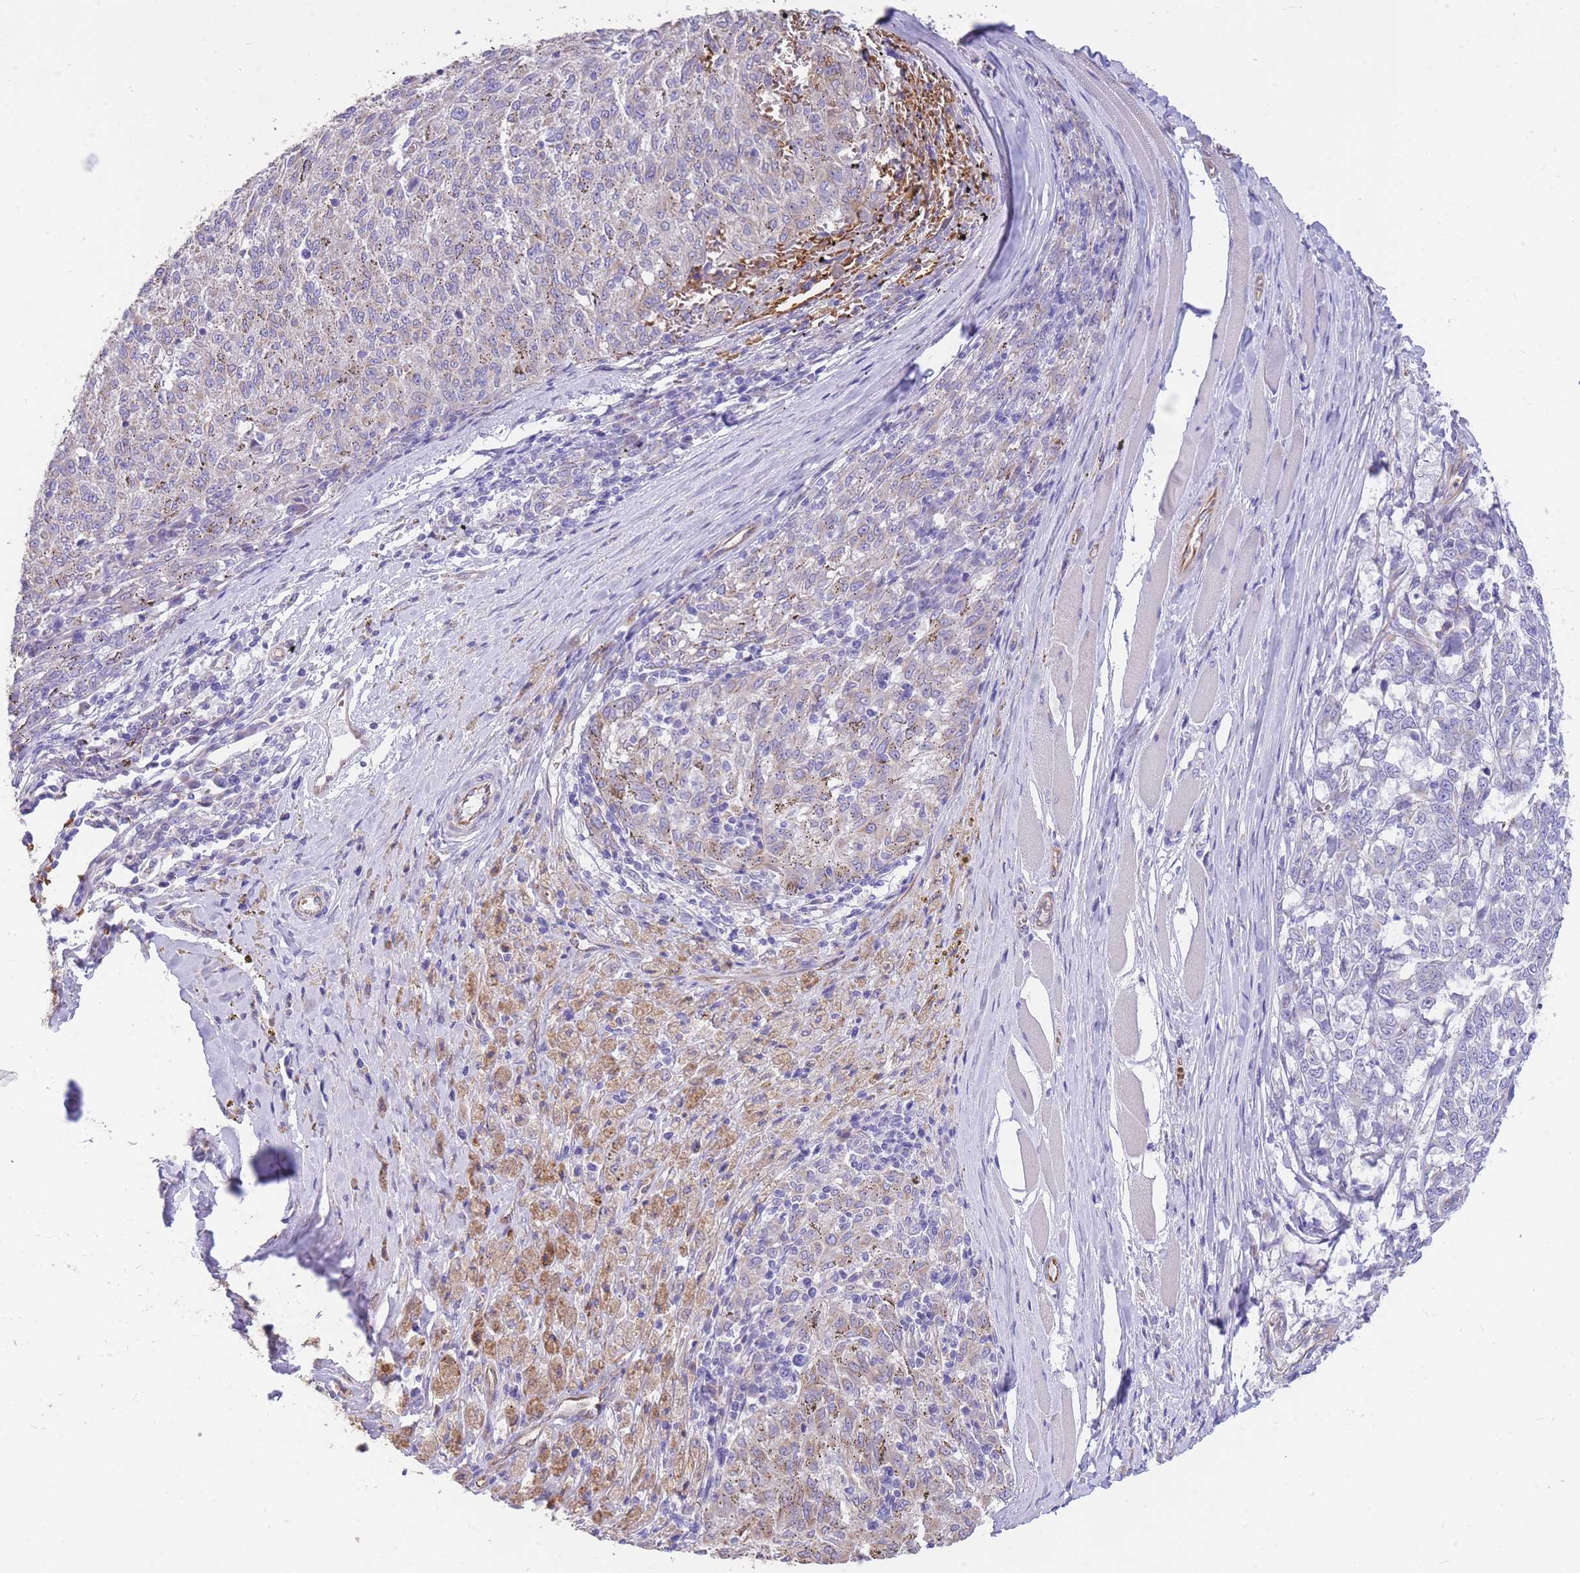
{"staining": {"intensity": "negative", "quantity": "none", "location": "none"}, "tissue": "melanoma", "cell_type": "Tumor cells", "image_type": "cancer", "snomed": [{"axis": "morphology", "description": "Malignant melanoma, NOS"}, {"axis": "topography", "description": "Skin"}], "caption": "There is no significant expression in tumor cells of malignant melanoma.", "gene": "ANKRD53", "patient": {"sex": "female", "age": 72}}